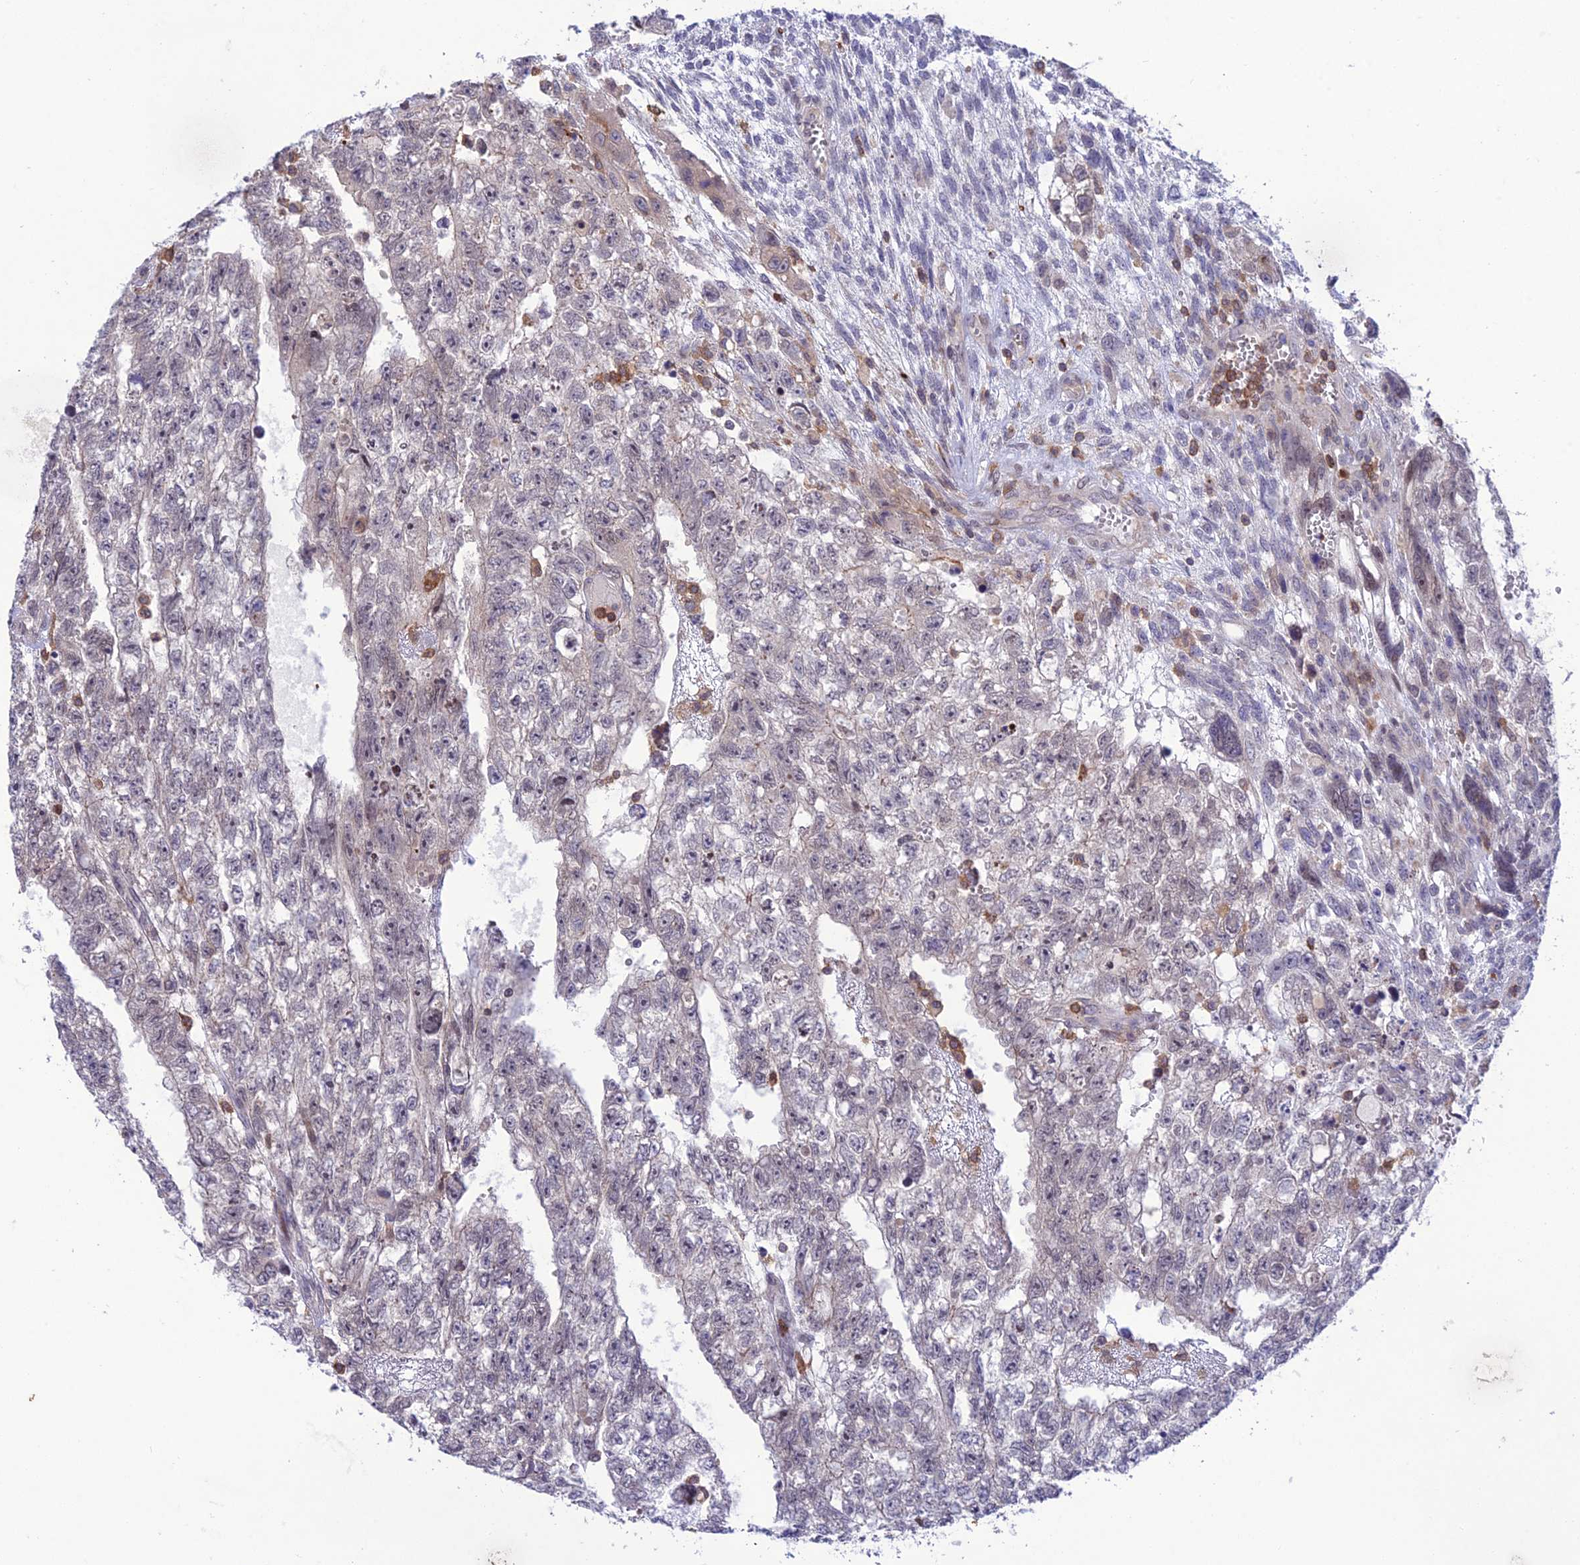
{"staining": {"intensity": "weak", "quantity": "<25%", "location": "nuclear"}, "tissue": "testis cancer", "cell_type": "Tumor cells", "image_type": "cancer", "snomed": [{"axis": "morphology", "description": "Carcinoma, Embryonal, NOS"}, {"axis": "topography", "description": "Testis"}], "caption": "Tumor cells show no significant positivity in testis cancer (embryonal carcinoma). (DAB immunohistochemistry (IHC), high magnification).", "gene": "FAM76A", "patient": {"sex": "male", "age": 26}}